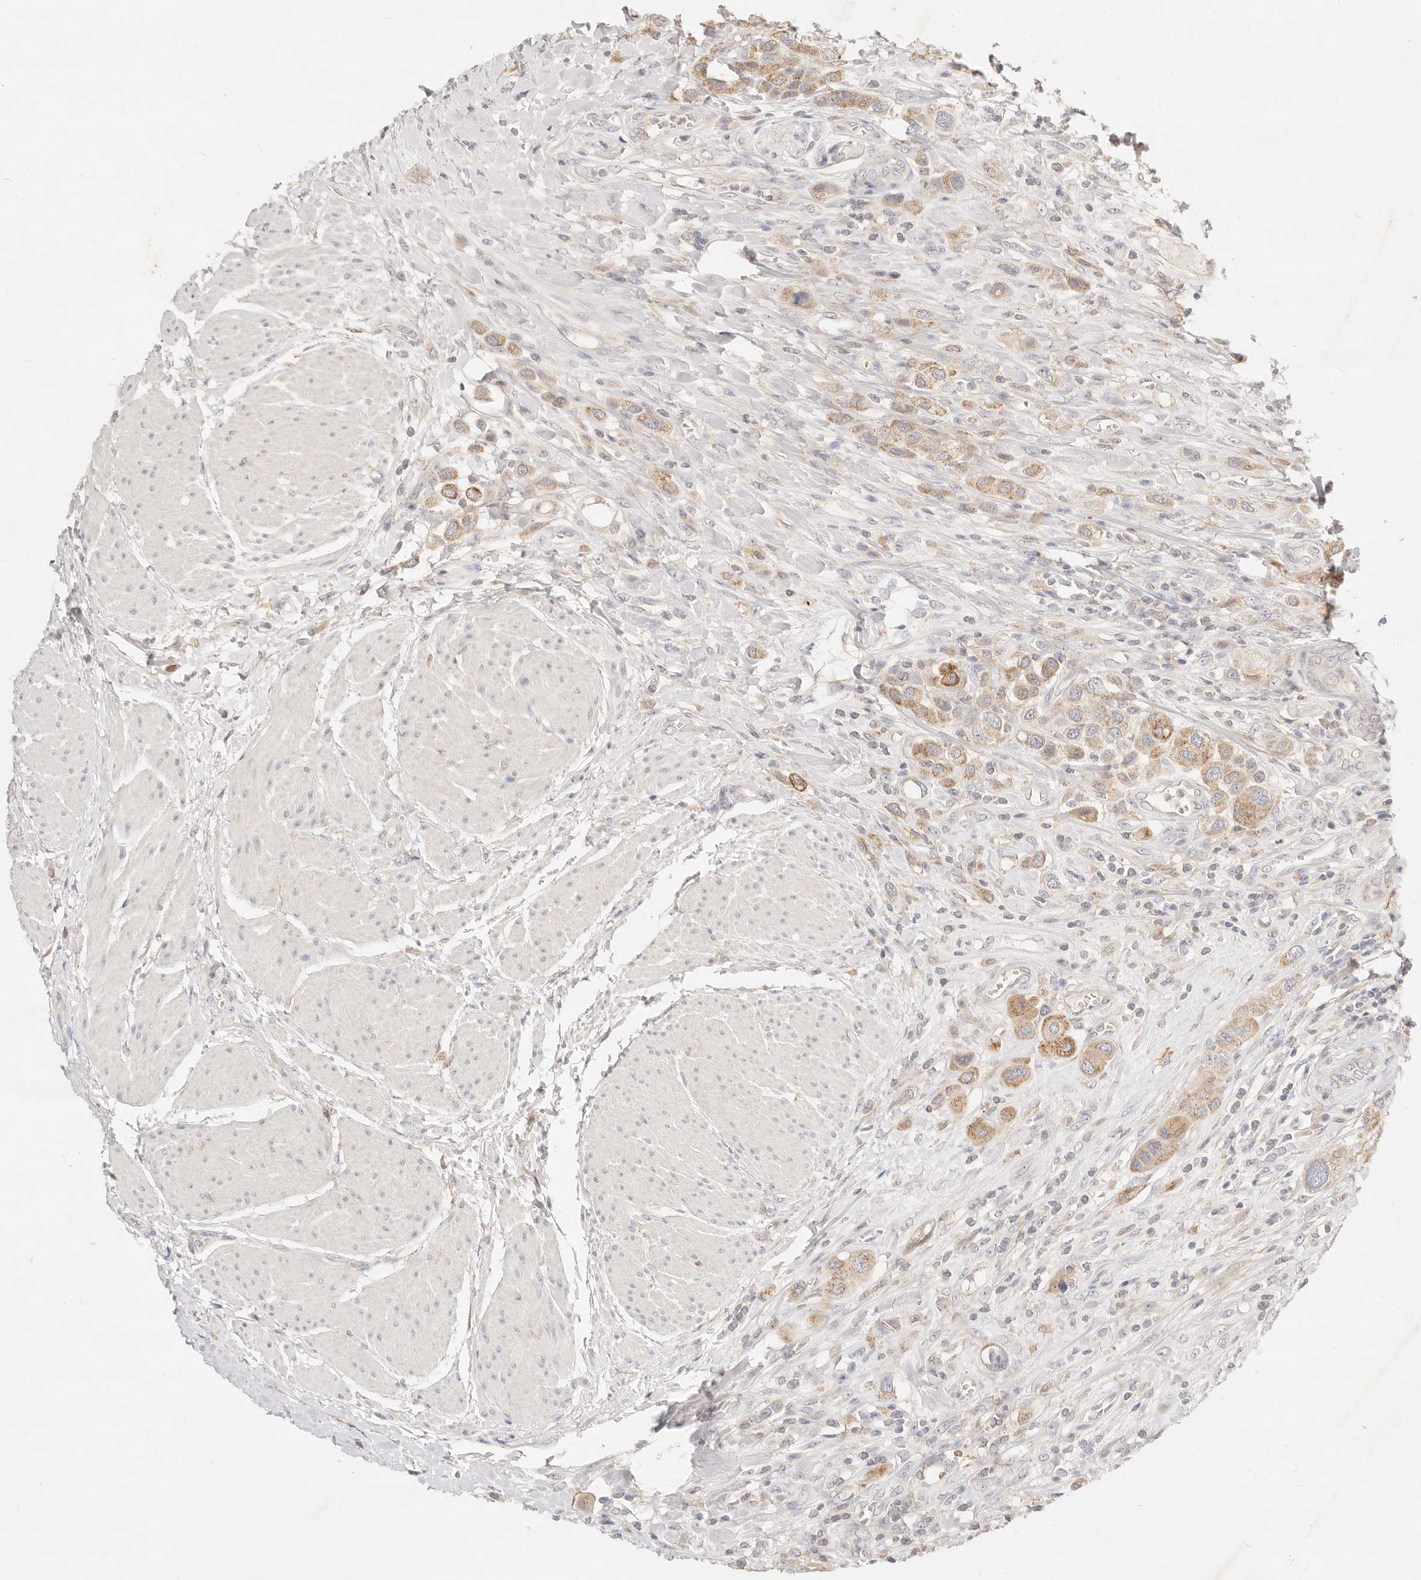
{"staining": {"intensity": "moderate", "quantity": ">75%", "location": "cytoplasmic/membranous"}, "tissue": "urothelial cancer", "cell_type": "Tumor cells", "image_type": "cancer", "snomed": [{"axis": "morphology", "description": "Urothelial carcinoma, High grade"}, {"axis": "topography", "description": "Urinary bladder"}], "caption": "Human urothelial cancer stained with a brown dye shows moderate cytoplasmic/membranous positive expression in about >75% of tumor cells.", "gene": "ACOX1", "patient": {"sex": "male", "age": 50}}